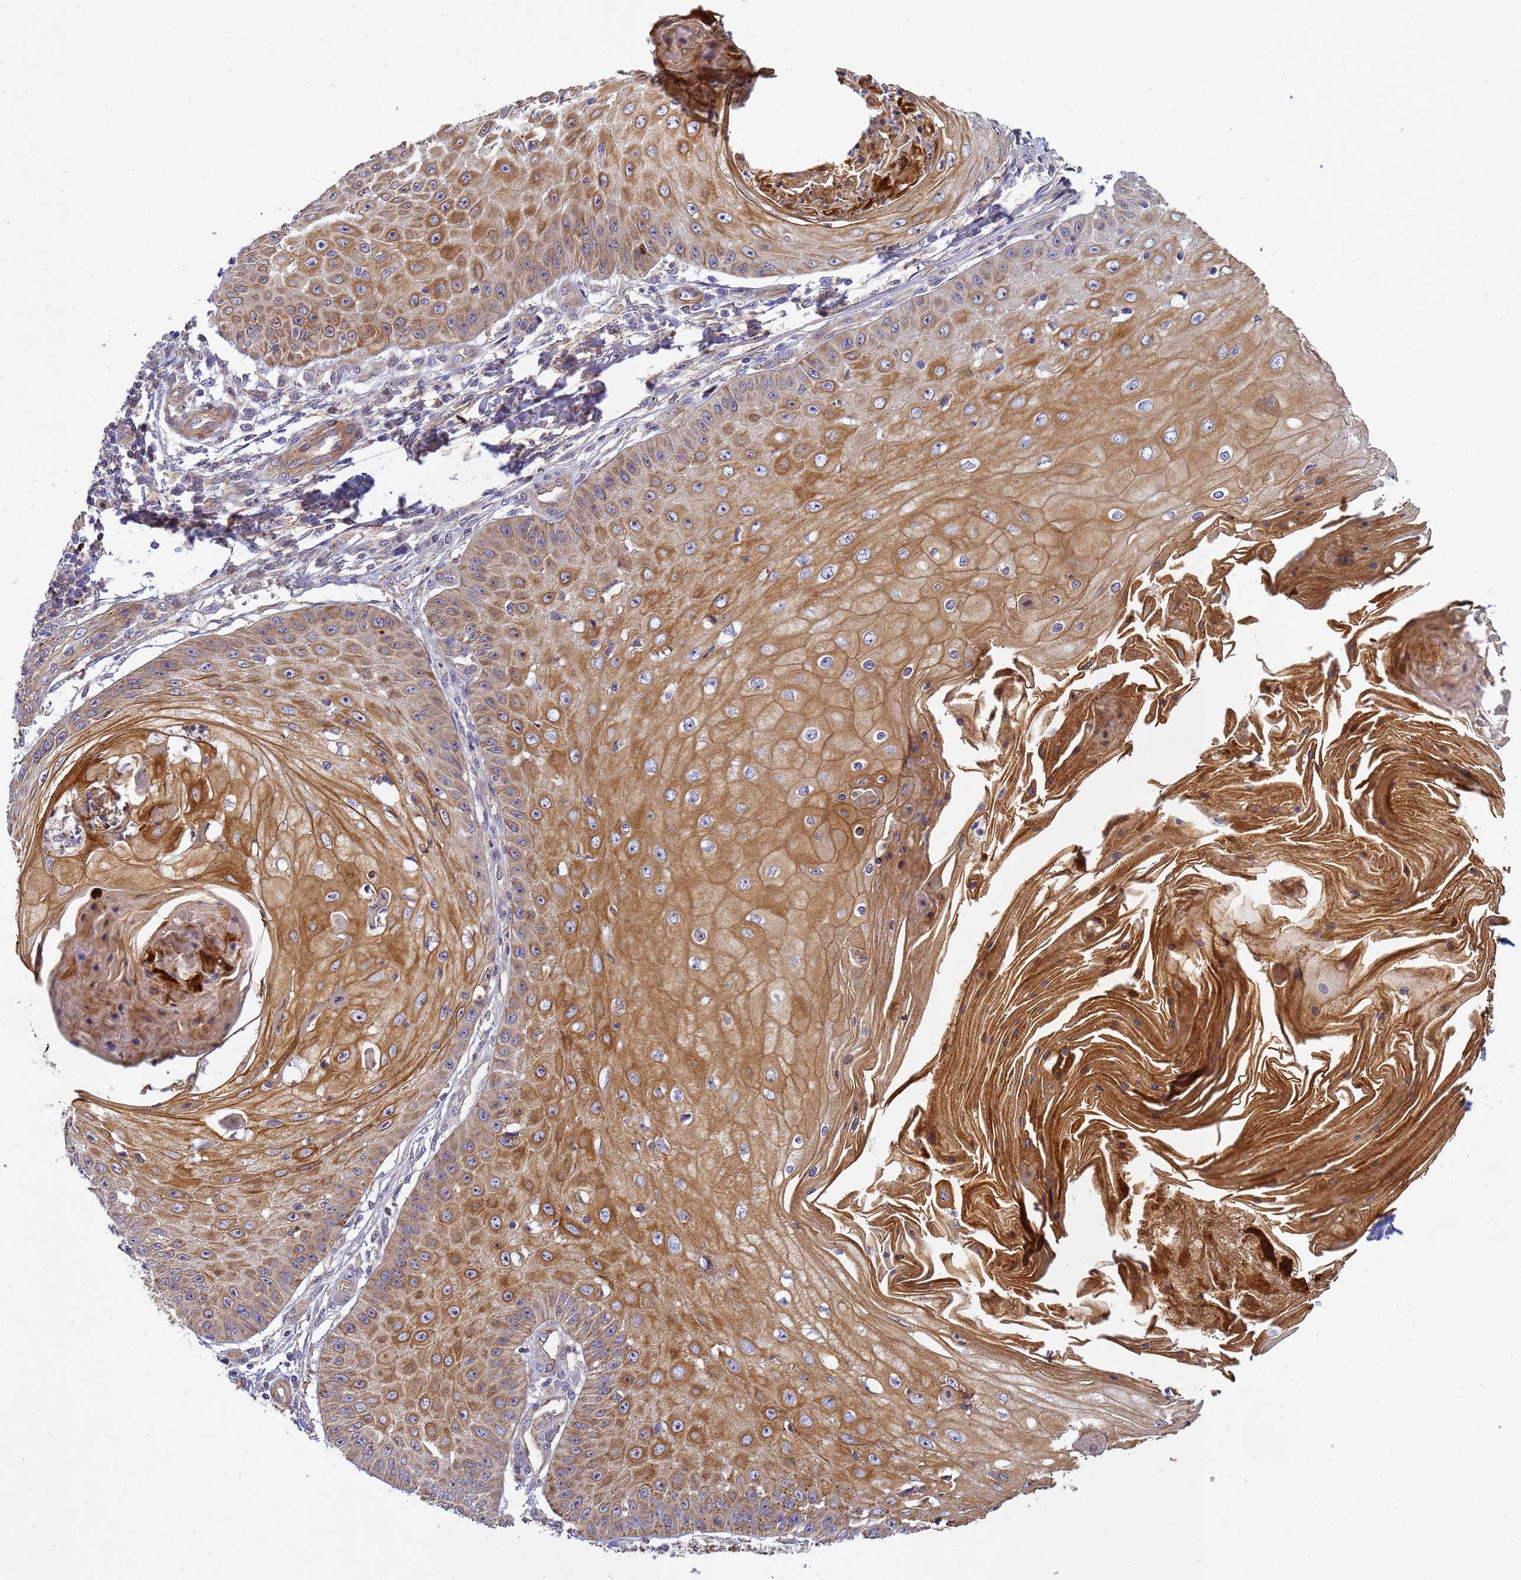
{"staining": {"intensity": "moderate", "quantity": ">75%", "location": "cytoplasmic/membranous"}, "tissue": "skin cancer", "cell_type": "Tumor cells", "image_type": "cancer", "snomed": [{"axis": "morphology", "description": "Squamous cell carcinoma, NOS"}, {"axis": "topography", "description": "Skin"}], "caption": "IHC of human squamous cell carcinoma (skin) demonstrates medium levels of moderate cytoplasmic/membranous expression in approximately >75% of tumor cells.", "gene": "RALGAPA2", "patient": {"sex": "male", "age": 70}}